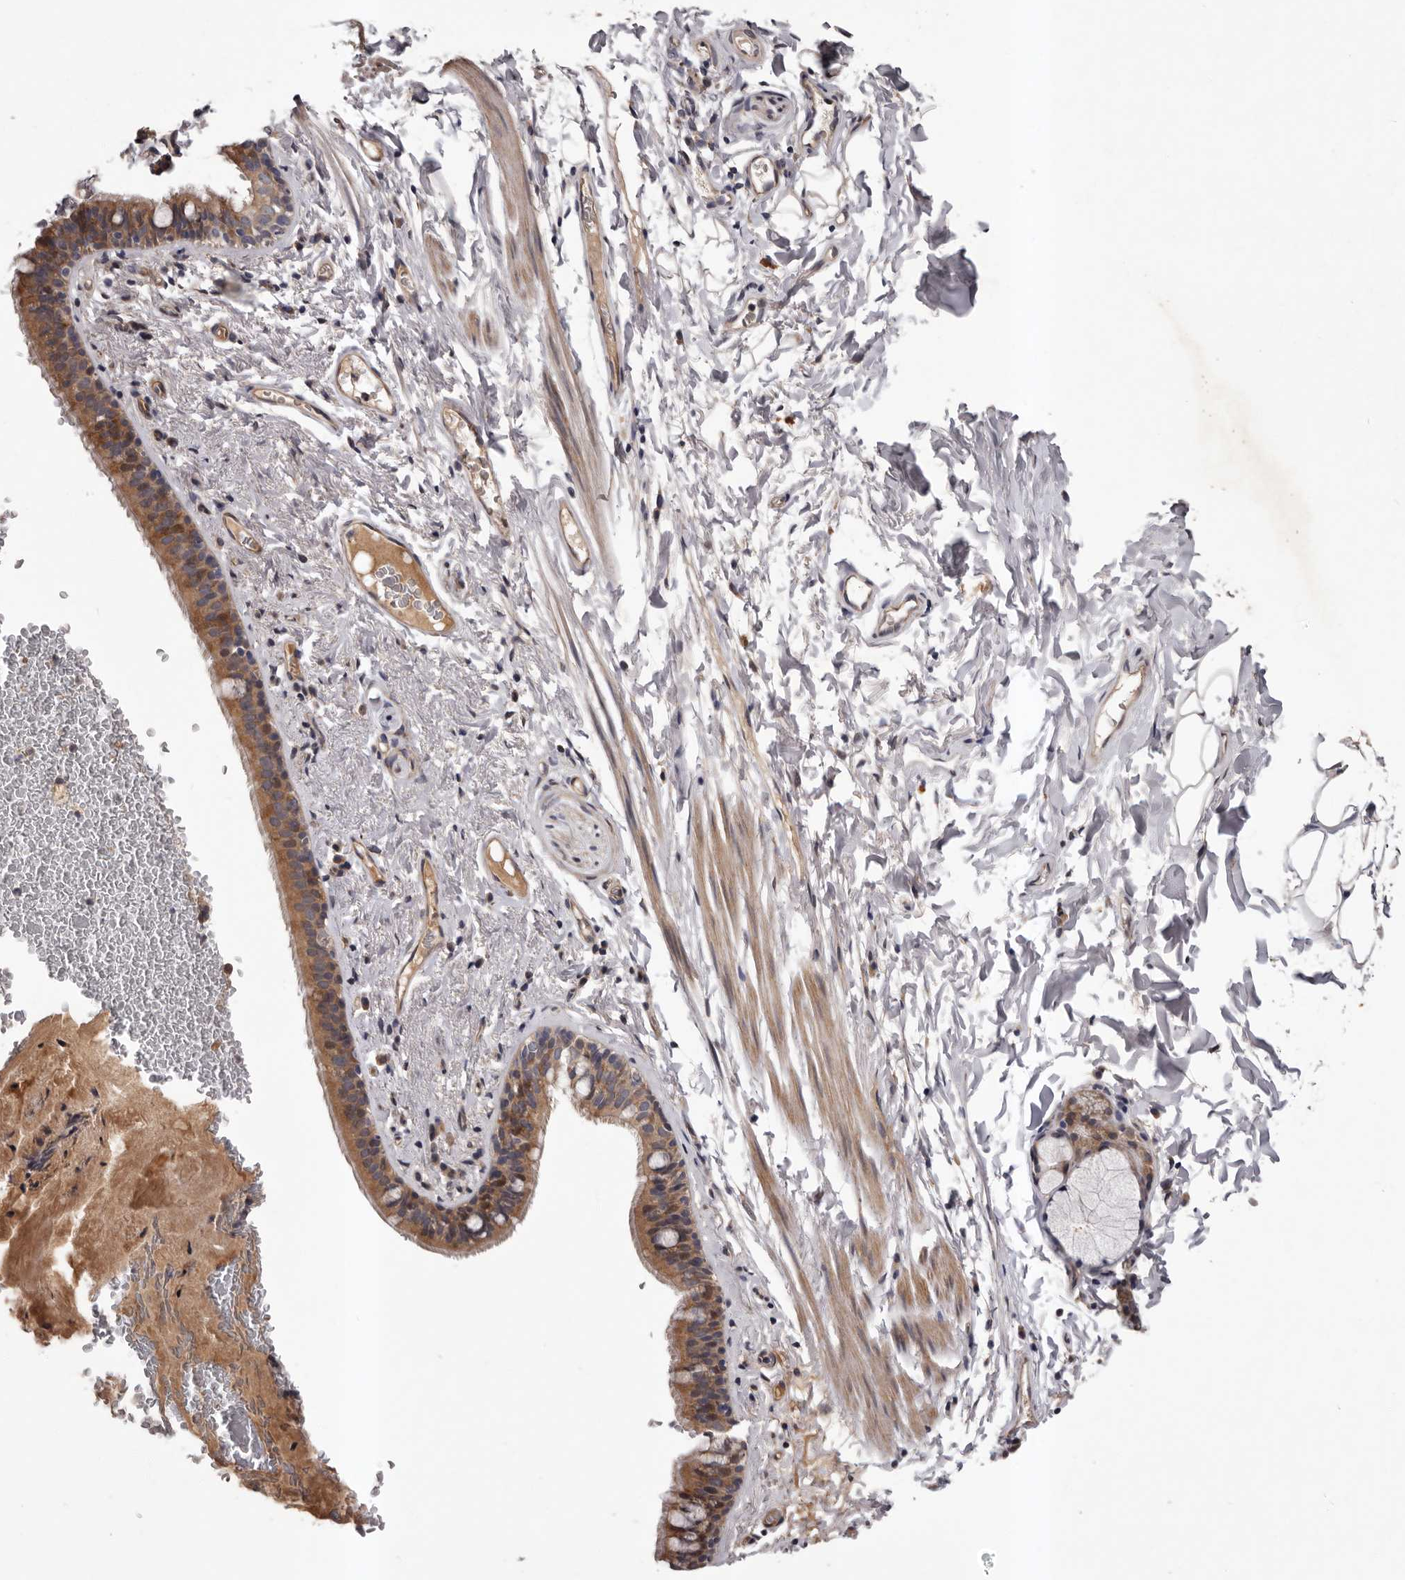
{"staining": {"intensity": "moderate", "quantity": ">75%", "location": "cytoplasmic/membranous"}, "tissue": "bronchus", "cell_type": "Respiratory epithelial cells", "image_type": "normal", "snomed": [{"axis": "morphology", "description": "Normal tissue, NOS"}, {"axis": "topography", "description": "Cartilage tissue"}, {"axis": "topography", "description": "Bronchus"}], "caption": "High-power microscopy captured an IHC micrograph of unremarkable bronchus, revealing moderate cytoplasmic/membranous positivity in about >75% of respiratory epithelial cells.", "gene": "PRKD1", "patient": {"sex": "female", "age": 36}}